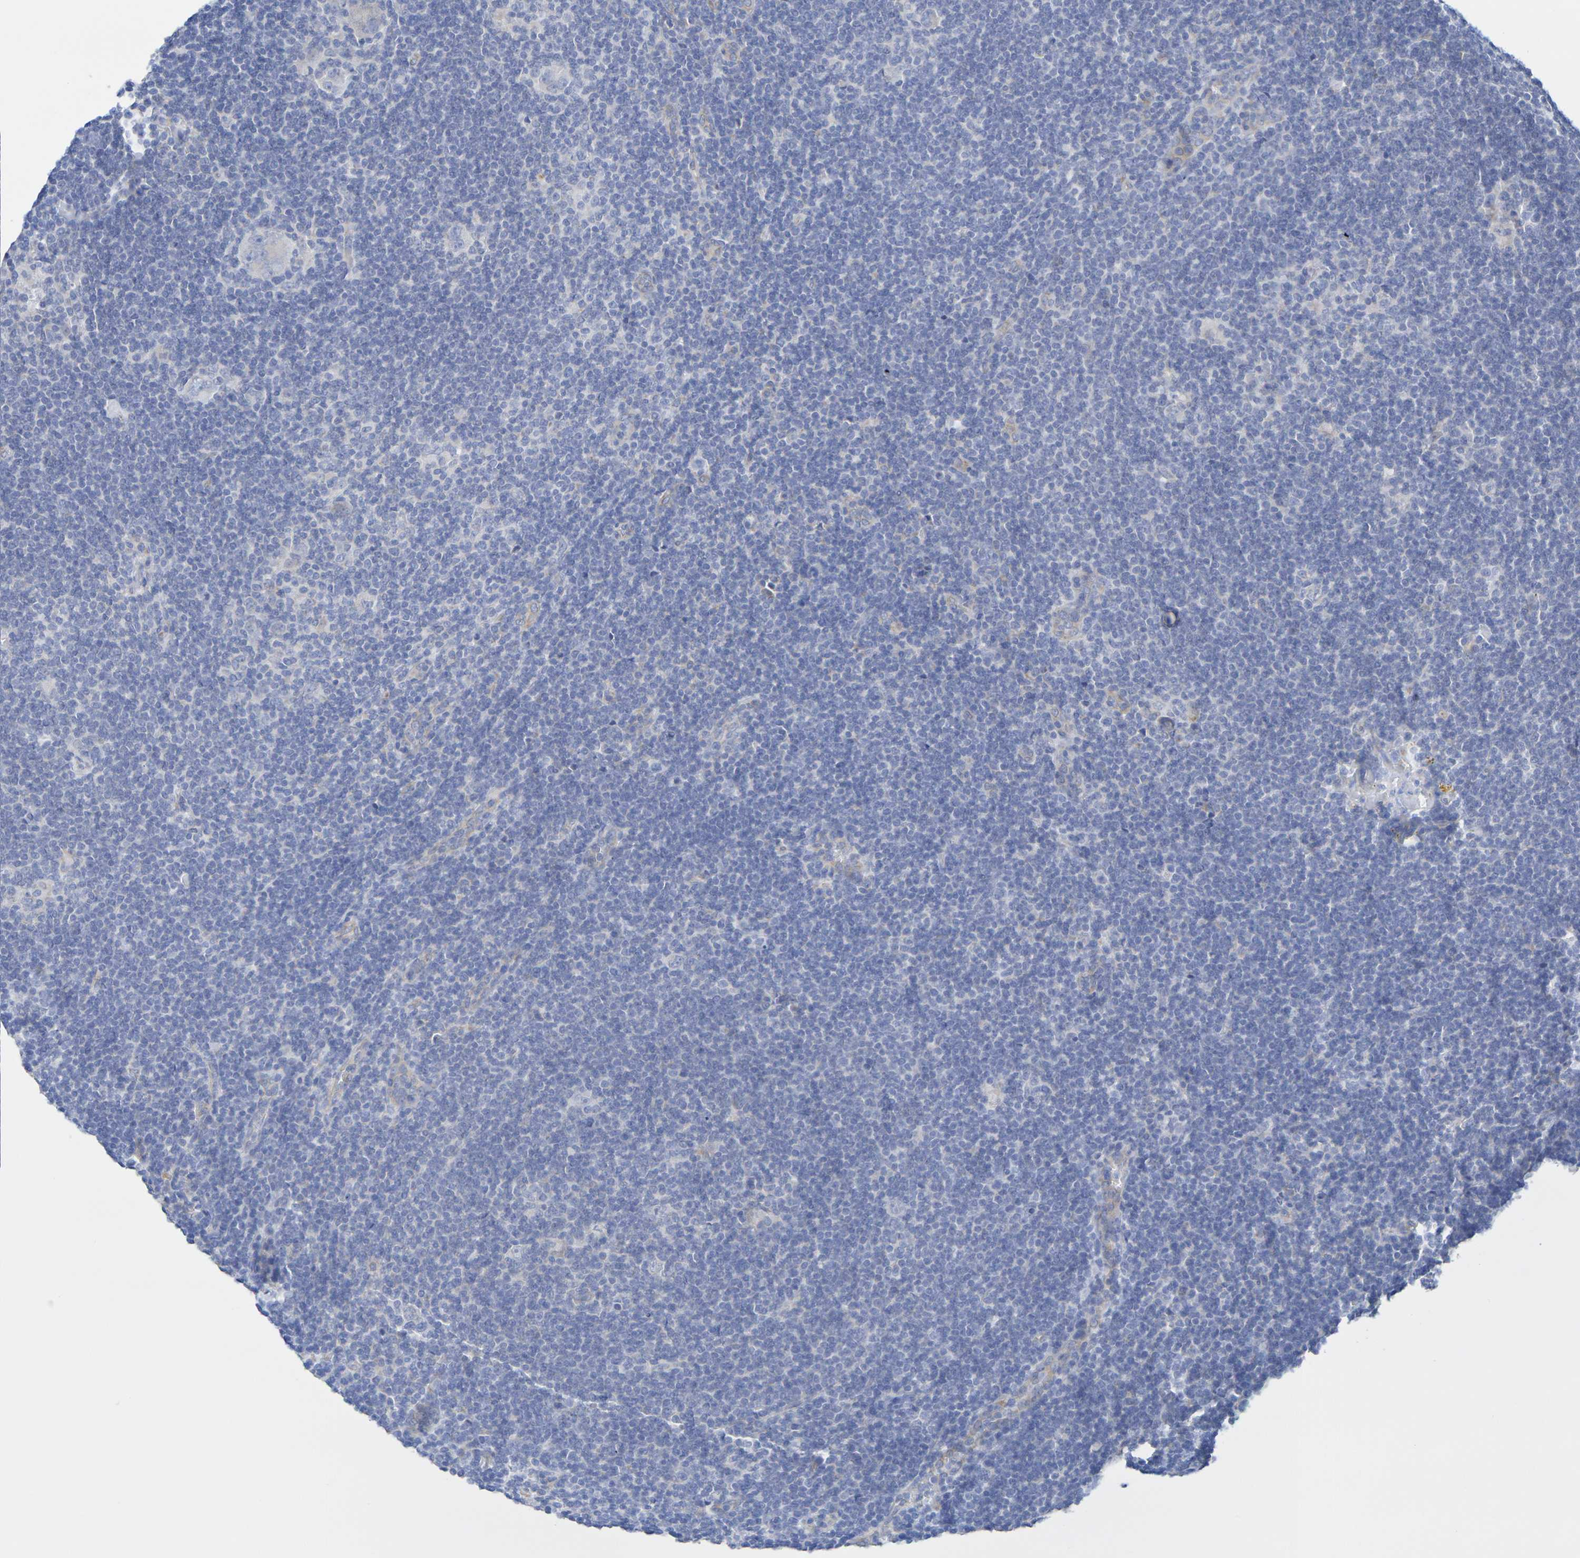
{"staining": {"intensity": "negative", "quantity": "none", "location": "none"}, "tissue": "lymphoma", "cell_type": "Tumor cells", "image_type": "cancer", "snomed": [{"axis": "morphology", "description": "Hodgkin's disease, NOS"}, {"axis": "topography", "description": "Lymph node"}], "caption": "An image of lymphoma stained for a protein displays no brown staining in tumor cells.", "gene": "TMCC3", "patient": {"sex": "female", "age": 57}}